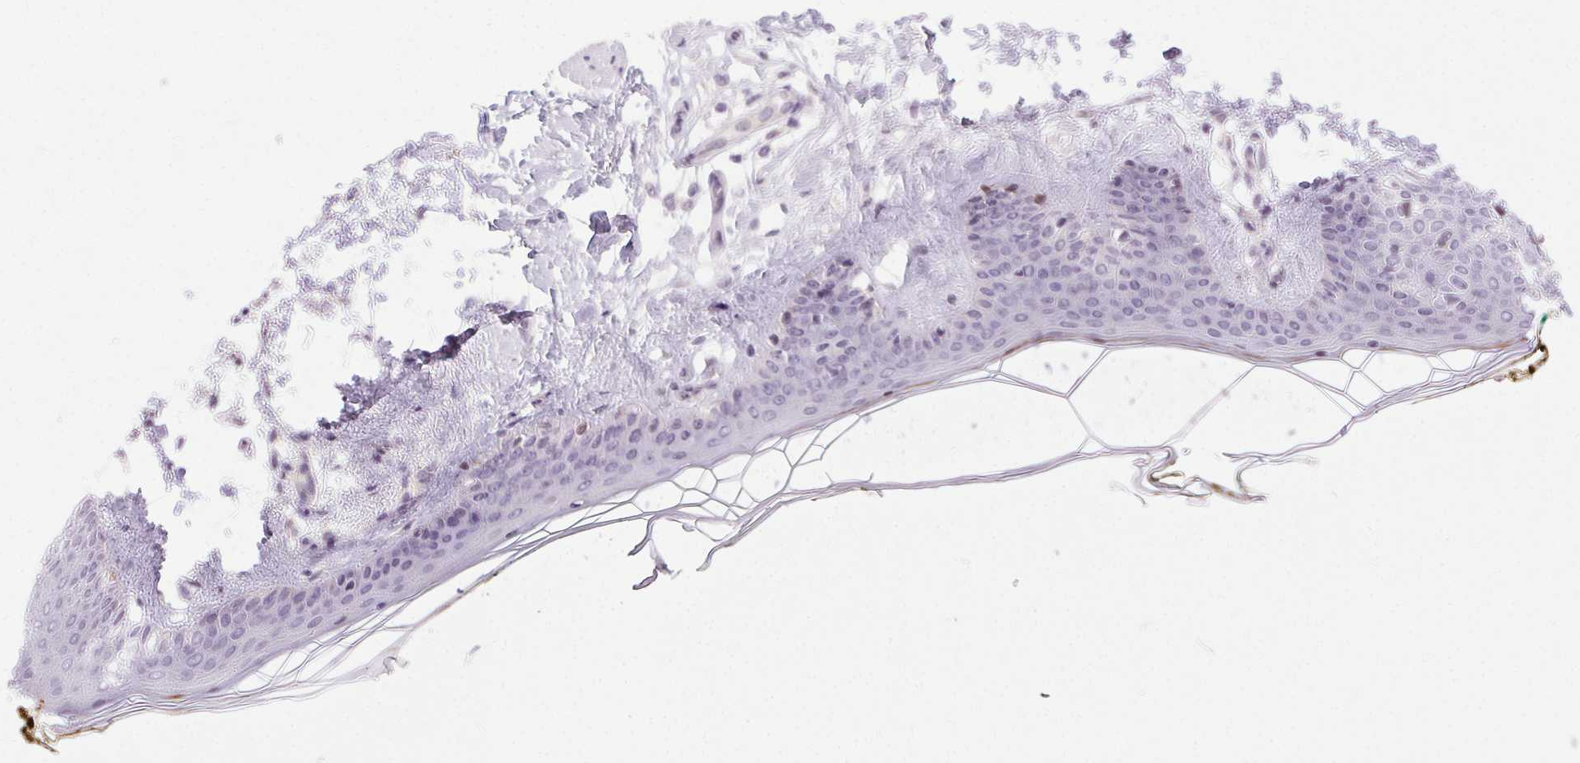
{"staining": {"intensity": "negative", "quantity": "none", "location": "none"}, "tissue": "skin", "cell_type": "Fibroblasts", "image_type": "normal", "snomed": [{"axis": "morphology", "description": "Normal tissue, NOS"}, {"axis": "topography", "description": "Skin"}], "caption": "Immunohistochemical staining of benign skin displays no significant expression in fibroblasts.", "gene": "SYT11", "patient": {"sex": "female", "age": 34}}